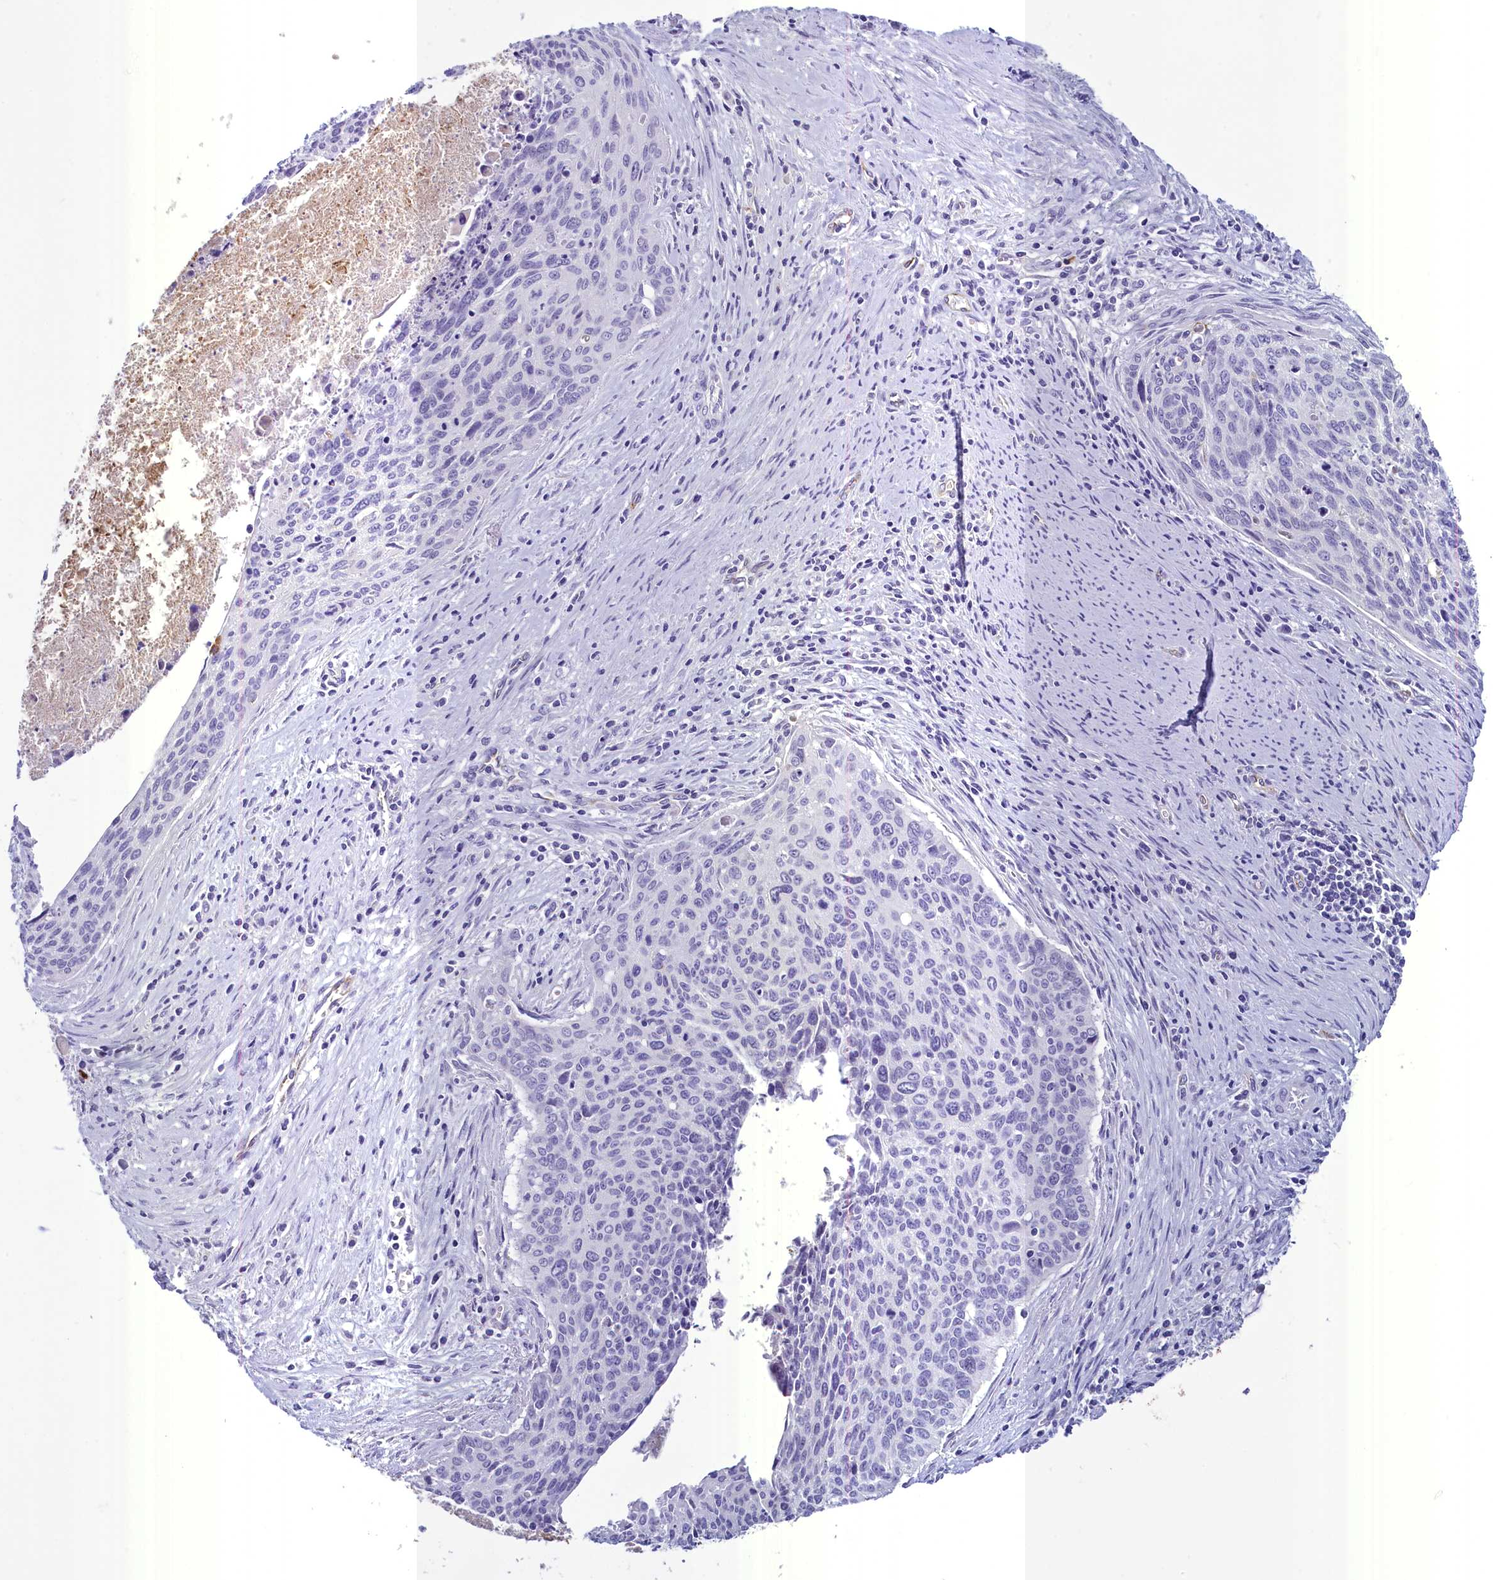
{"staining": {"intensity": "negative", "quantity": "none", "location": "none"}, "tissue": "cervical cancer", "cell_type": "Tumor cells", "image_type": "cancer", "snomed": [{"axis": "morphology", "description": "Squamous cell carcinoma, NOS"}, {"axis": "topography", "description": "Cervix"}], "caption": "A histopathology image of human squamous cell carcinoma (cervical) is negative for staining in tumor cells.", "gene": "INSC", "patient": {"sex": "female", "age": 55}}